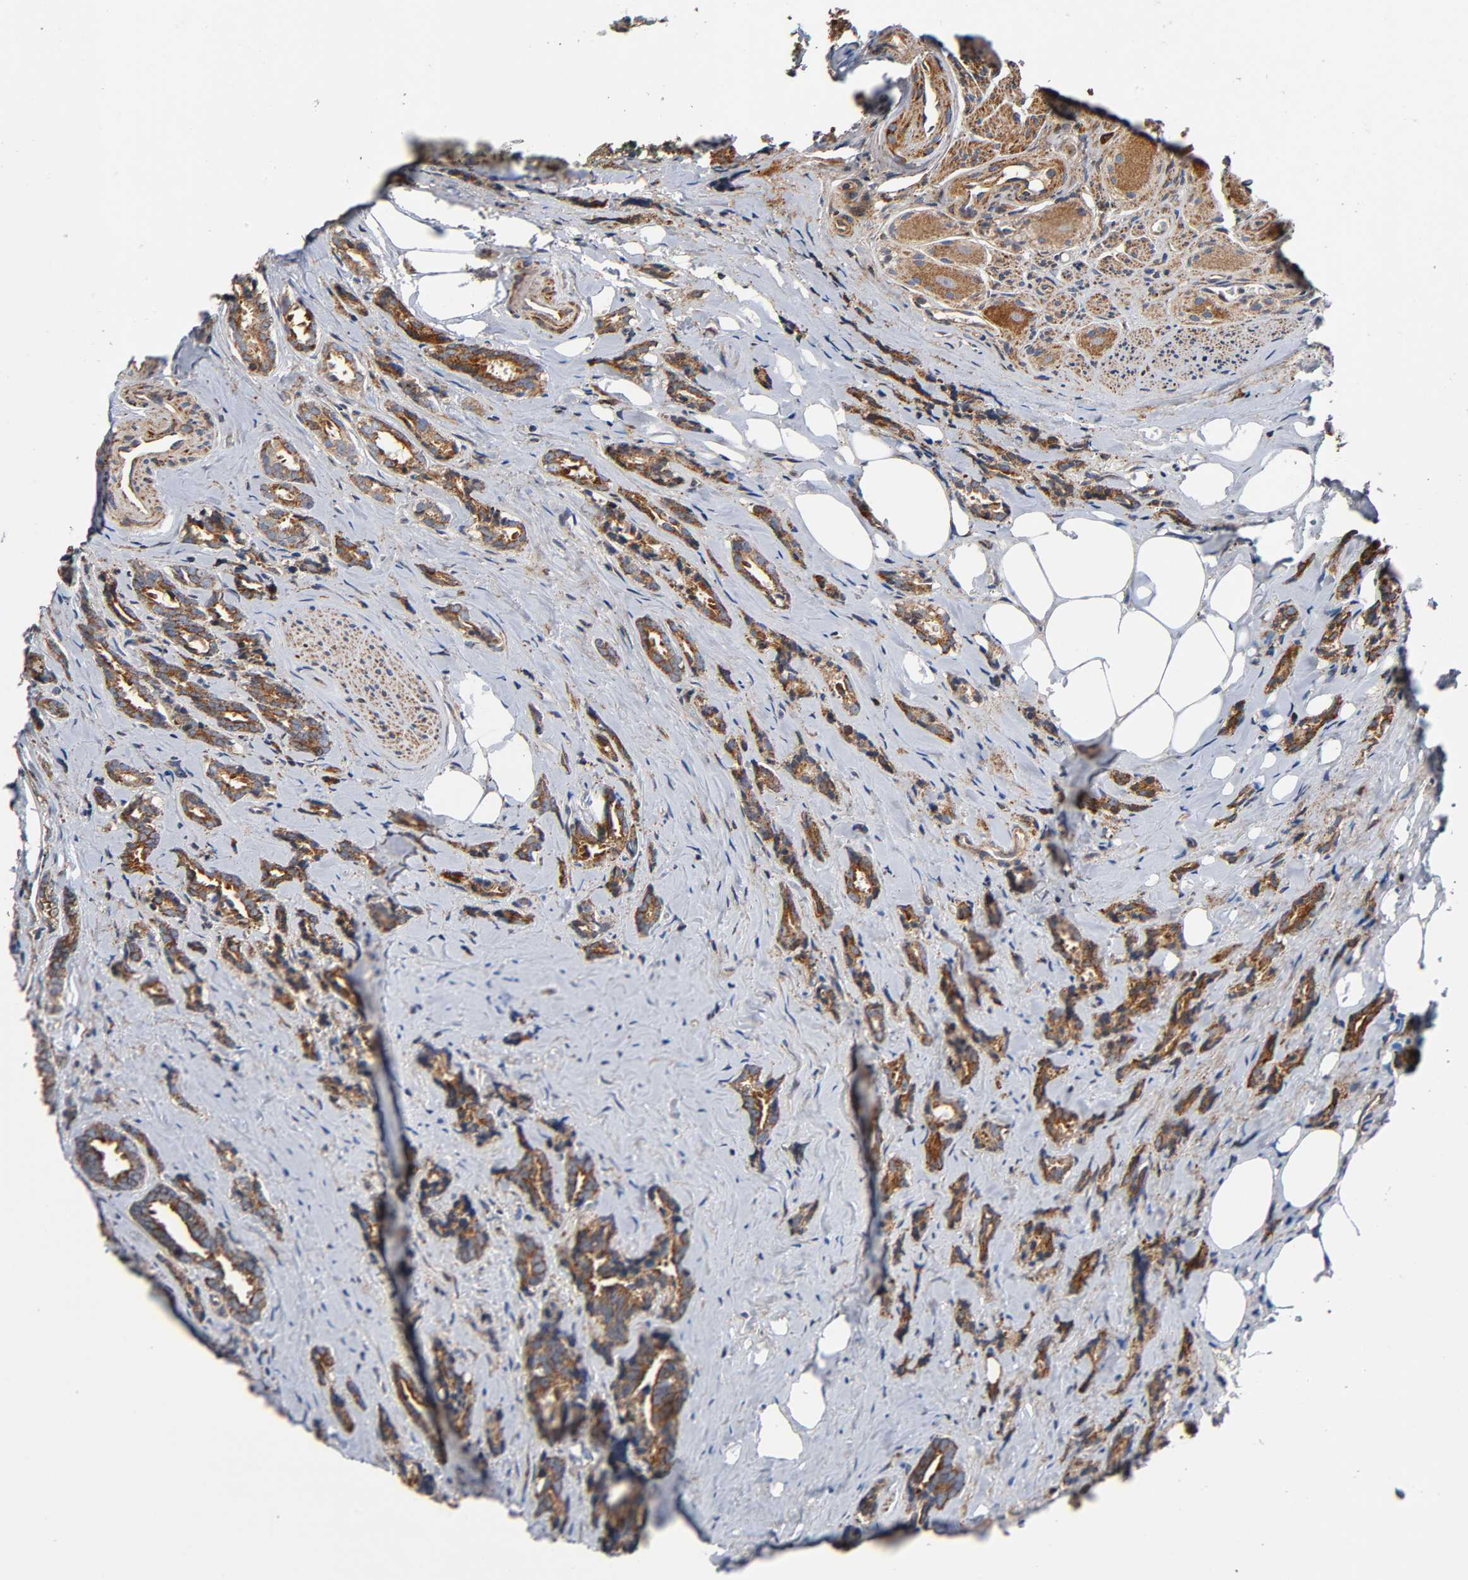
{"staining": {"intensity": "strong", "quantity": "25%-75%", "location": "cytoplasmic/membranous"}, "tissue": "prostate cancer", "cell_type": "Tumor cells", "image_type": "cancer", "snomed": [{"axis": "morphology", "description": "Adenocarcinoma, High grade"}, {"axis": "topography", "description": "Prostate"}], "caption": "Immunohistochemistry micrograph of neoplastic tissue: human prostate cancer stained using immunohistochemistry (IHC) displays high levels of strong protein expression localized specifically in the cytoplasmic/membranous of tumor cells, appearing as a cytoplasmic/membranous brown color.", "gene": "MAP3K1", "patient": {"sex": "male", "age": 67}}